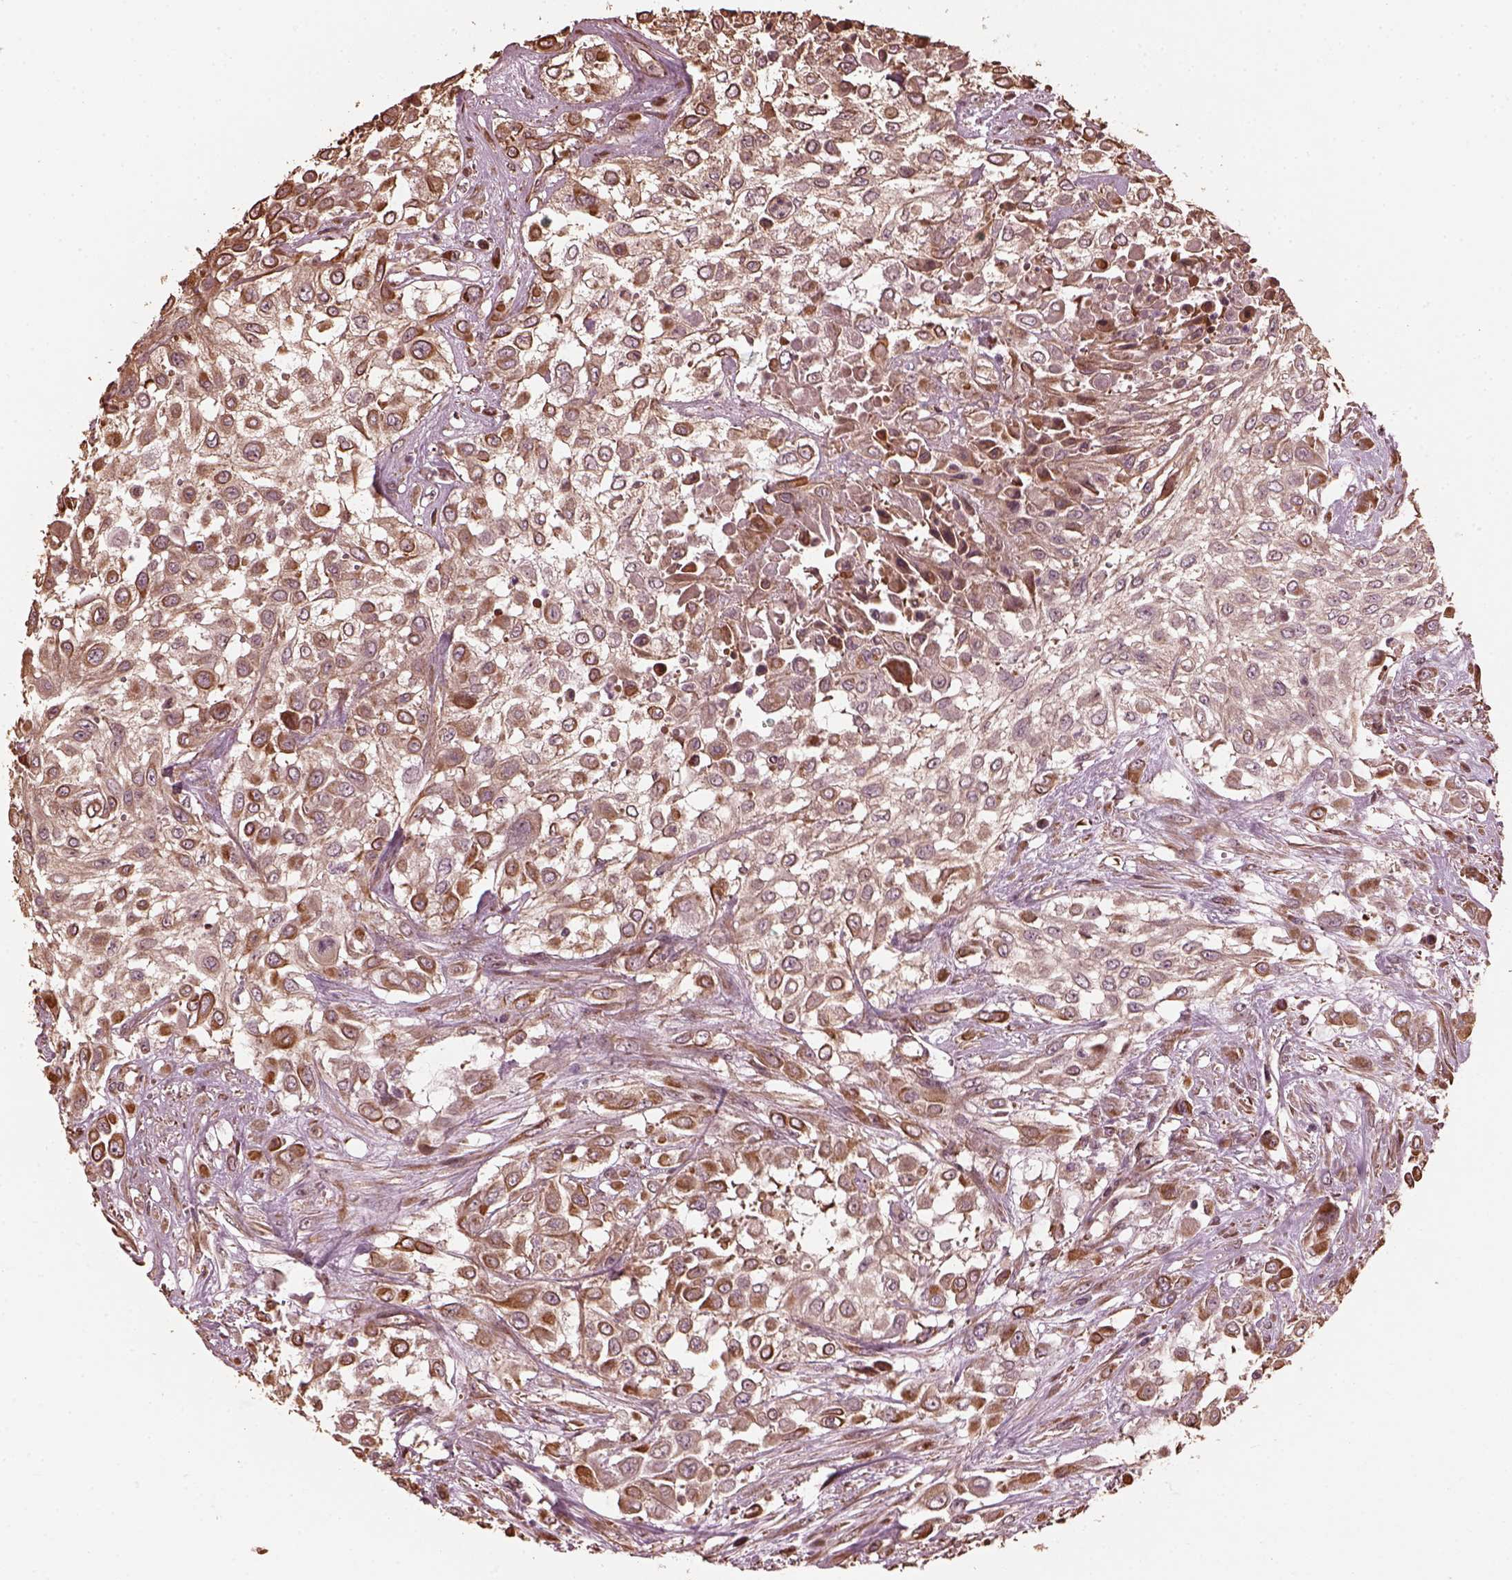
{"staining": {"intensity": "moderate", "quantity": "25%-75%", "location": "cytoplasmic/membranous"}, "tissue": "urothelial cancer", "cell_type": "Tumor cells", "image_type": "cancer", "snomed": [{"axis": "morphology", "description": "Urothelial carcinoma, High grade"}, {"axis": "topography", "description": "Urinary bladder"}], "caption": "Human urothelial cancer stained with a protein marker displays moderate staining in tumor cells.", "gene": "GTPBP1", "patient": {"sex": "male", "age": 57}}